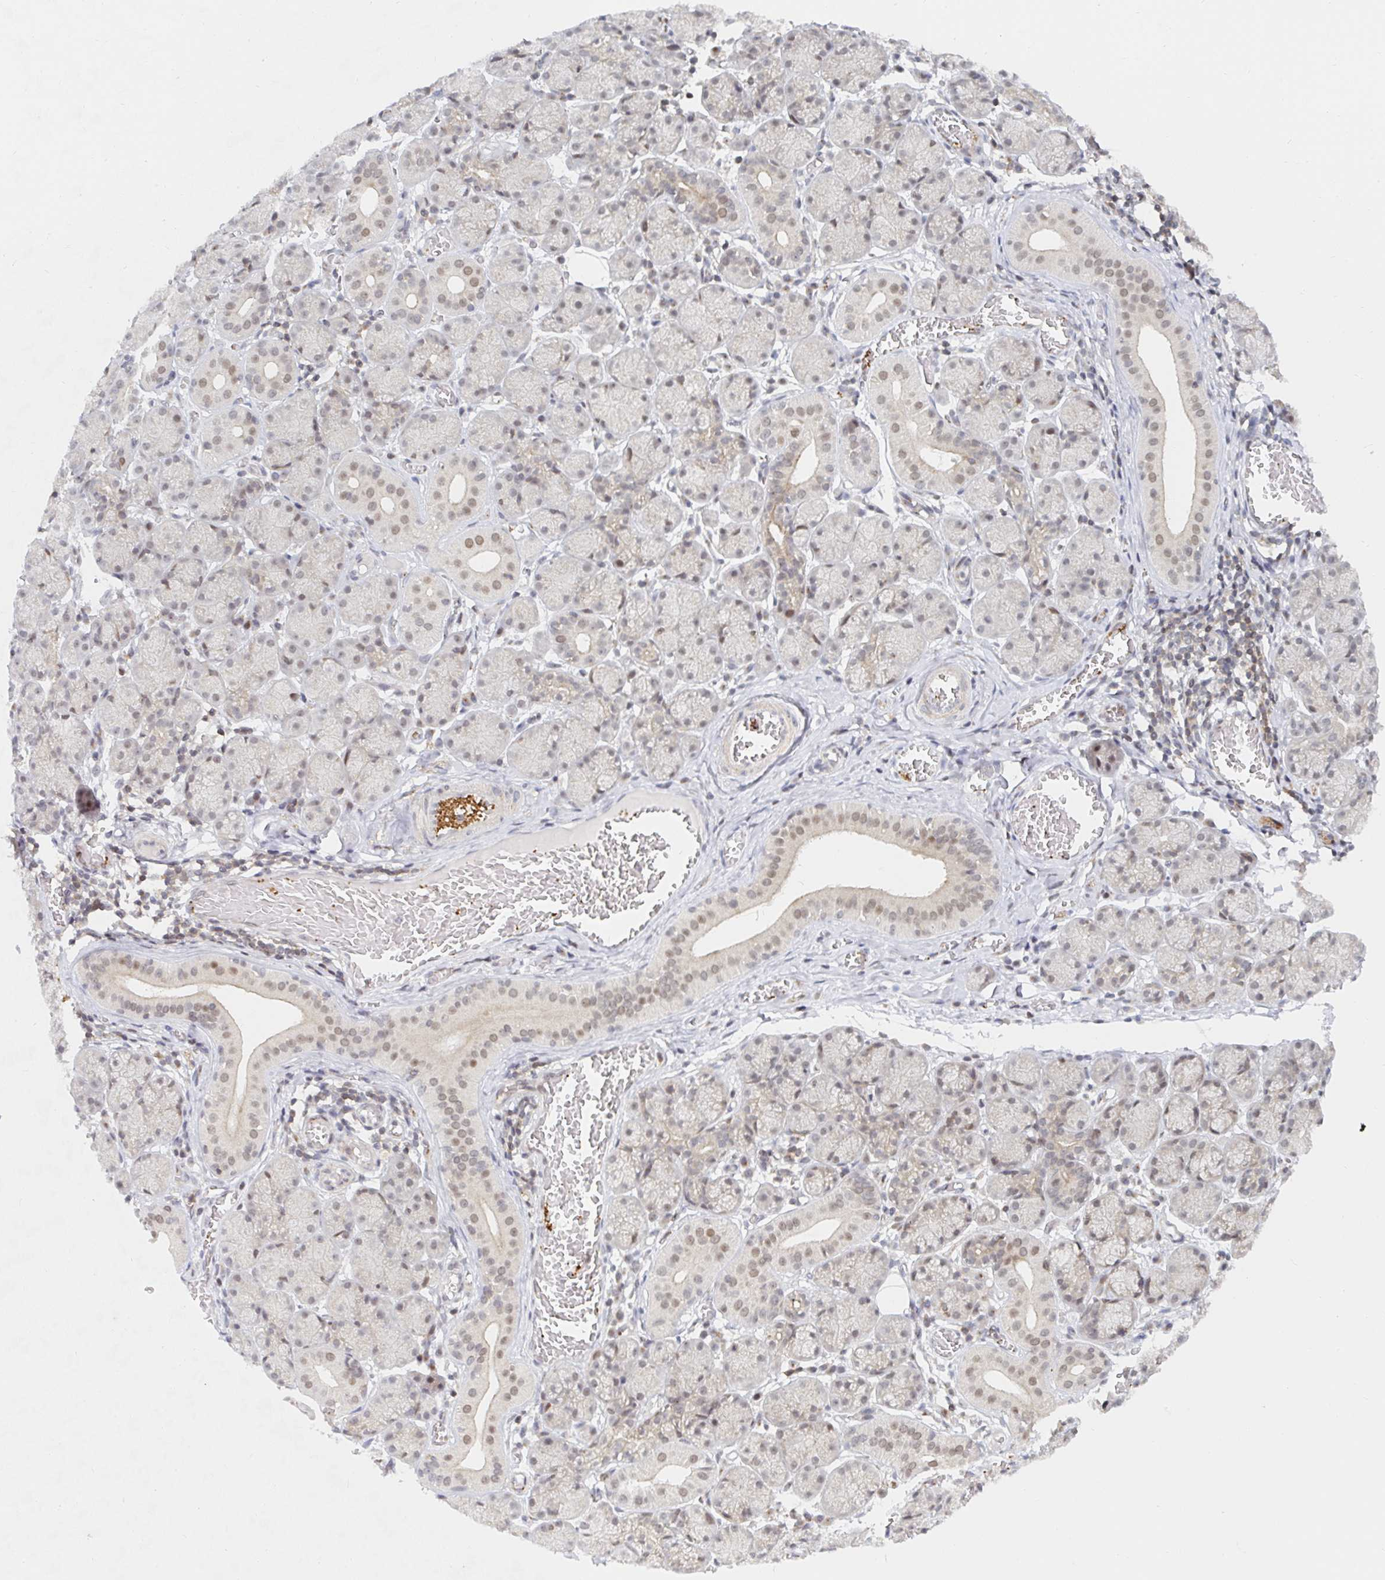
{"staining": {"intensity": "weak", "quantity": "25%-75%", "location": "nuclear"}, "tissue": "salivary gland", "cell_type": "Glandular cells", "image_type": "normal", "snomed": [{"axis": "morphology", "description": "Normal tissue, NOS"}, {"axis": "topography", "description": "Salivary gland"}], "caption": "Immunohistochemical staining of normal salivary gland demonstrates weak nuclear protein staining in about 25%-75% of glandular cells.", "gene": "CHD2", "patient": {"sex": "female", "age": 24}}